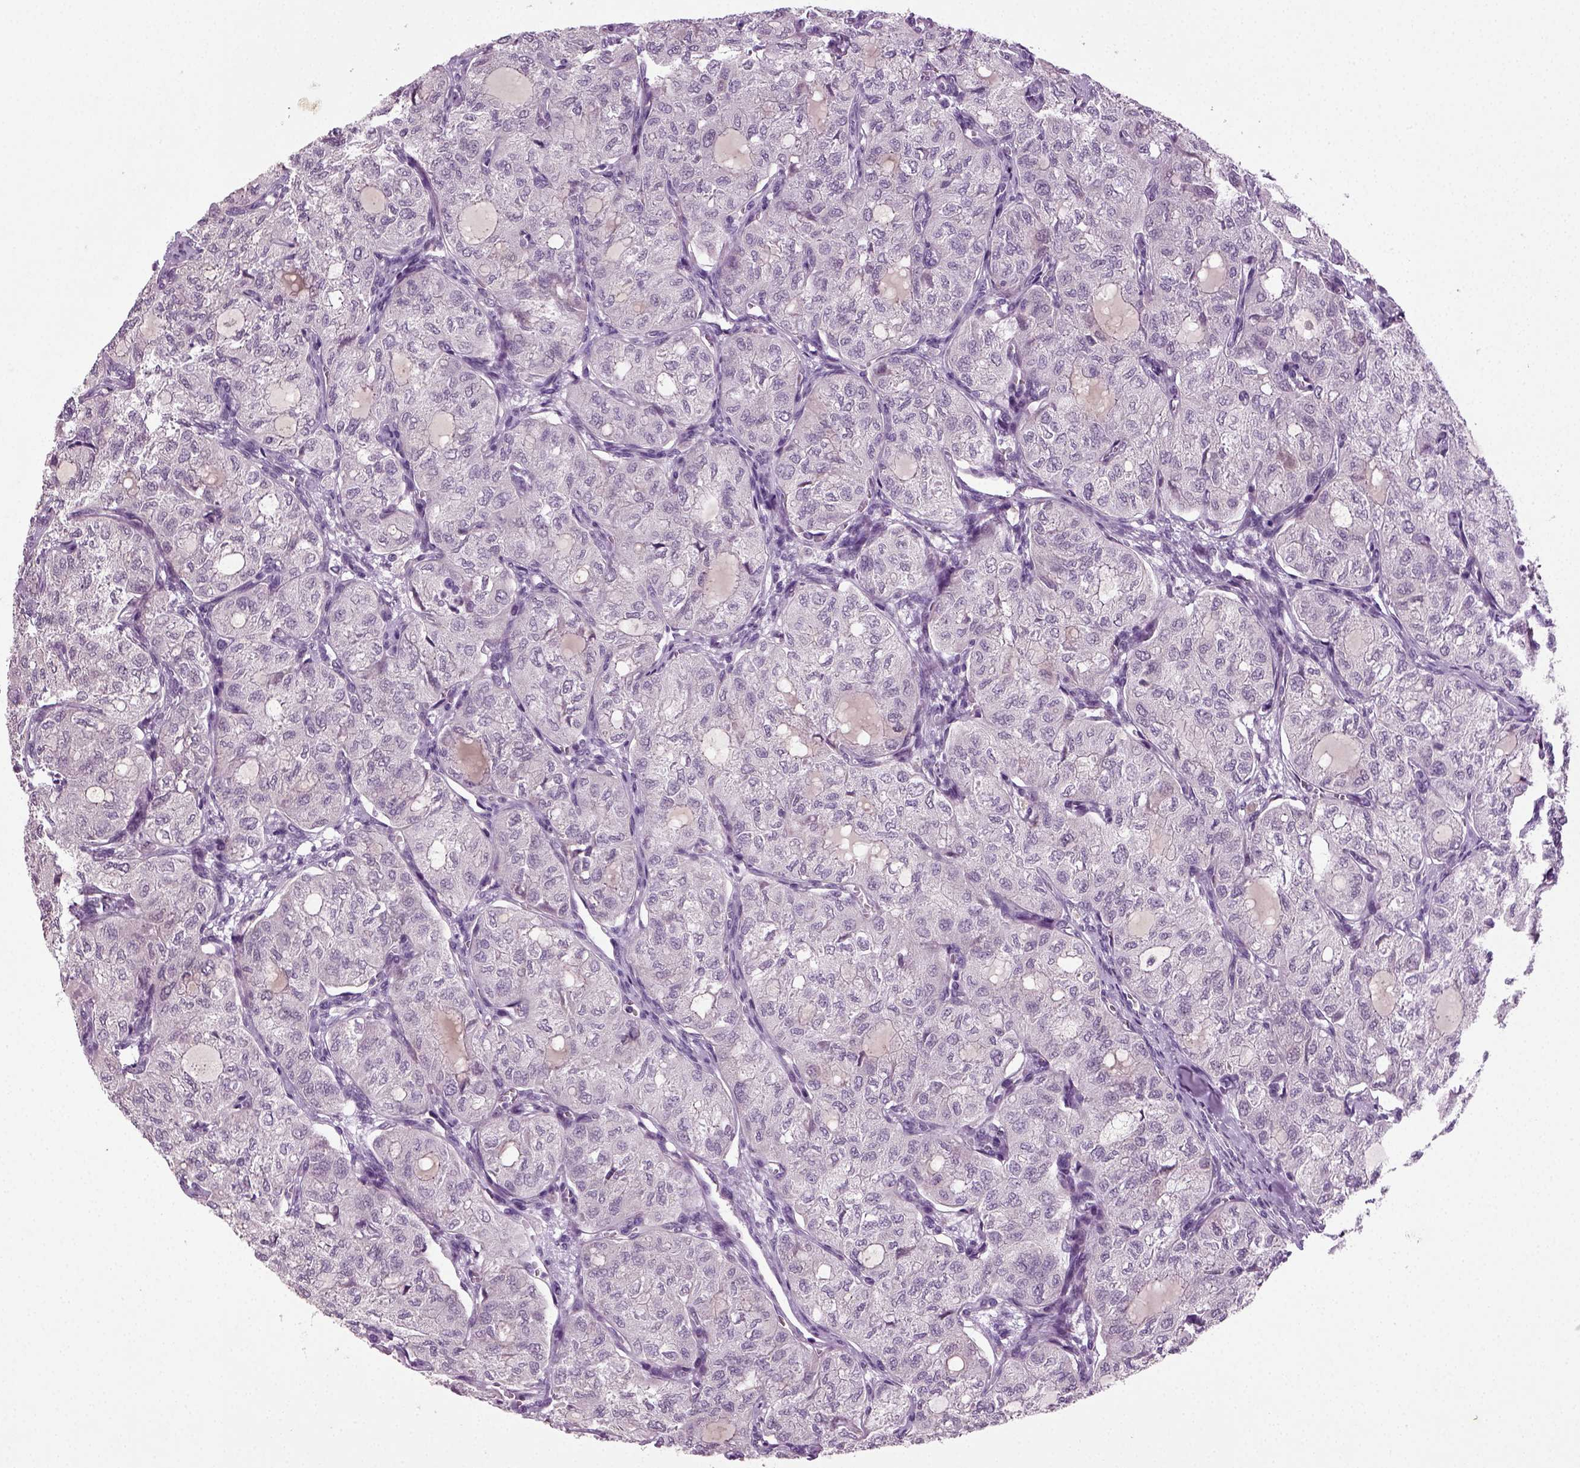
{"staining": {"intensity": "negative", "quantity": "none", "location": "none"}, "tissue": "thyroid cancer", "cell_type": "Tumor cells", "image_type": "cancer", "snomed": [{"axis": "morphology", "description": "Follicular adenoma carcinoma, NOS"}, {"axis": "topography", "description": "Thyroid gland"}], "caption": "This is an immunohistochemistry image of thyroid cancer. There is no expression in tumor cells.", "gene": "SYNGAP1", "patient": {"sex": "male", "age": 75}}